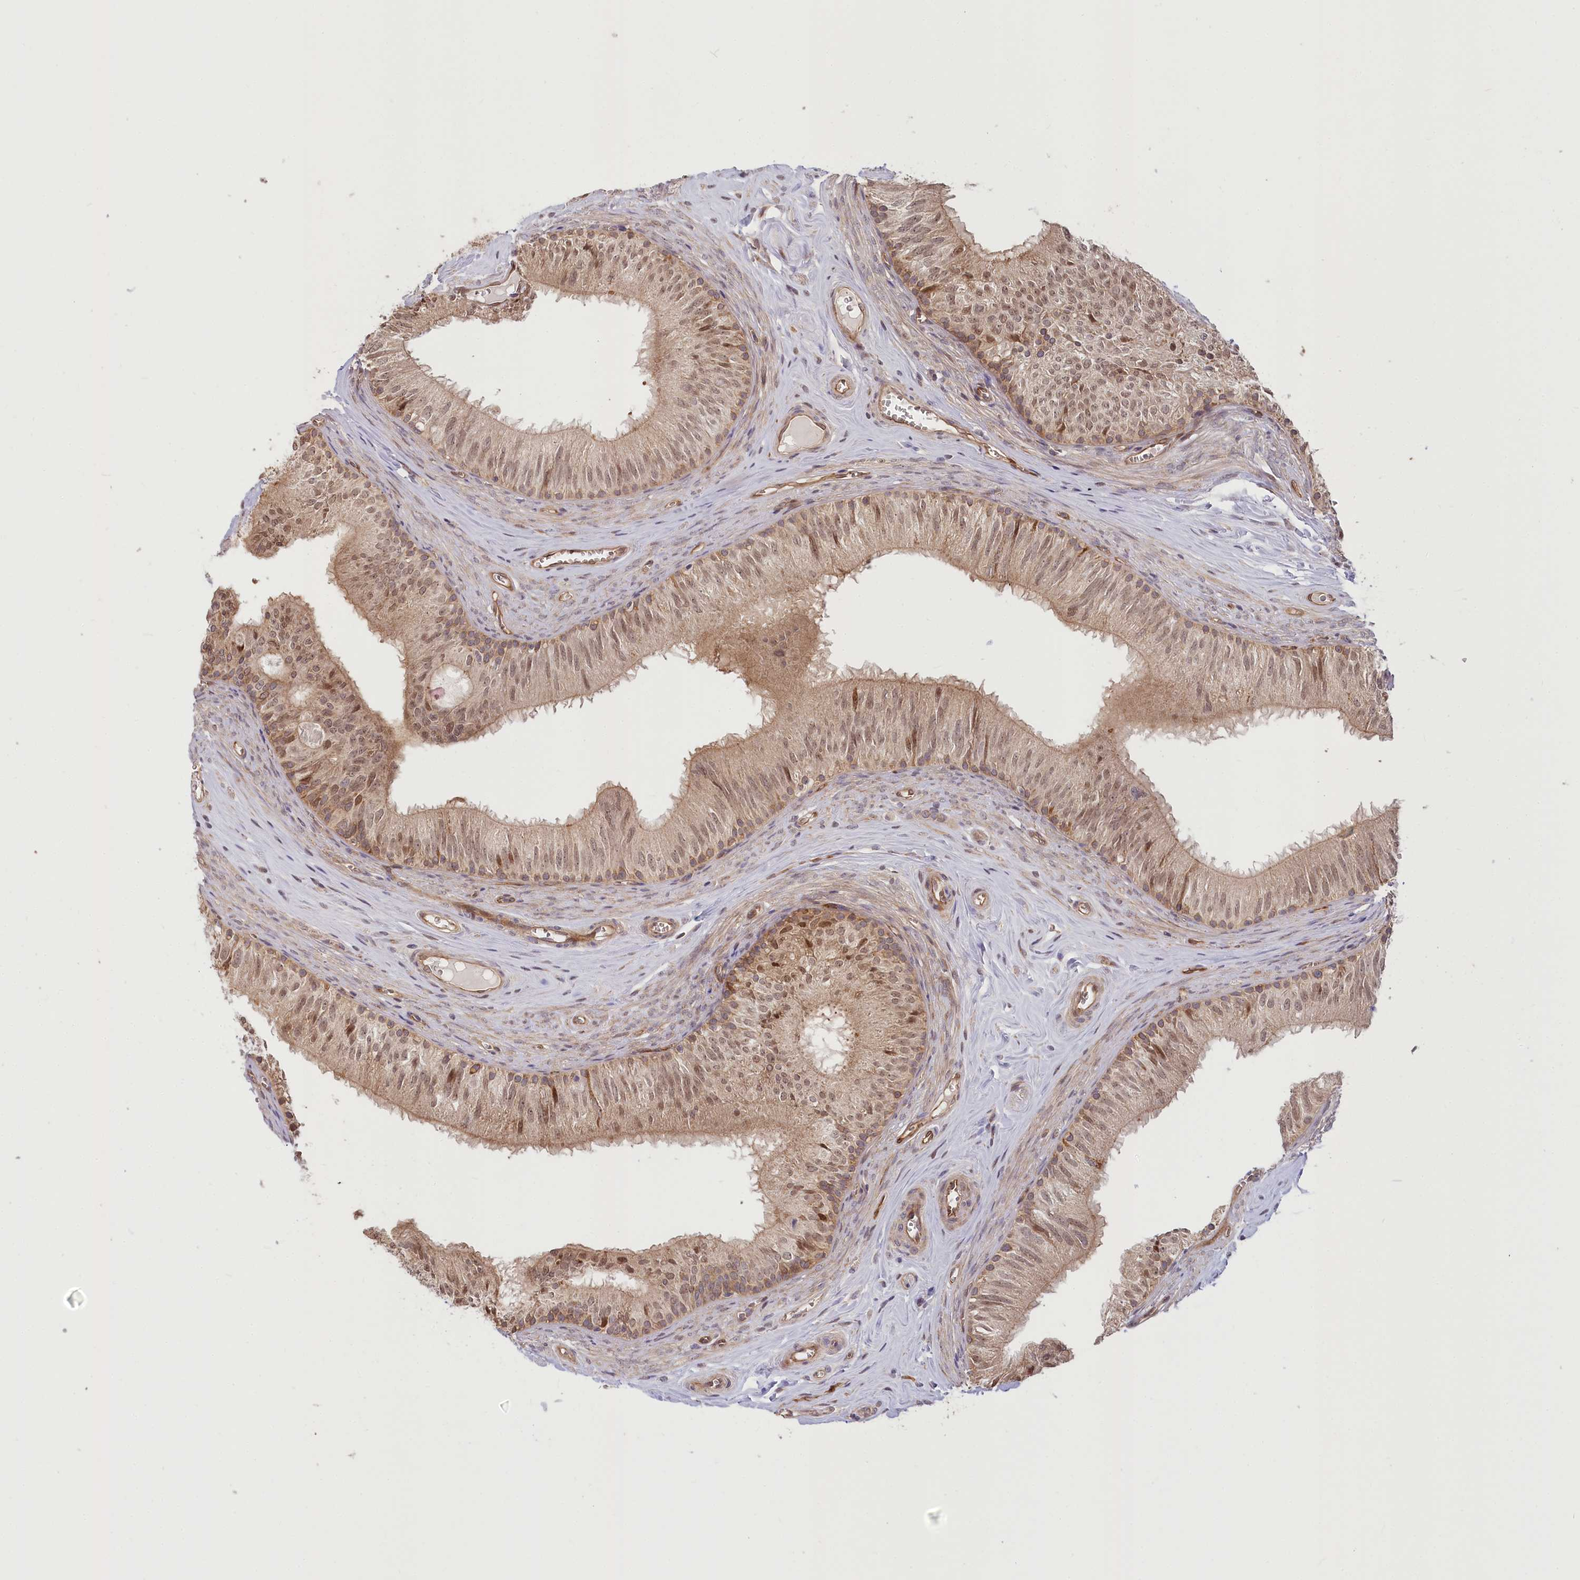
{"staining": {"intensity": "moderate", "quantity": ">75%", "location": "cytoplasmic/membranous,nuclear"}, "tissue": "epididymis", "cell_type": "Glandular cells", "image_type": "normal", "snomed": [{"axis": "morphology", "description": "Normal tissue, NOS"}, {"axis": "topography", "description": "Epididymis"}], "caption": "A high-resolution micrograph shows immunohistochemistry staining of normal epididymis, which displays moderate cytoplasmic/membranous,nuclear positivity in approximately >75% of glandular cells. (DAB (3,3'-diaminobenzidine) IHC with brightfield microscopy, high magnification).", "gene": "CEP70", "patient": {"sex": "male", "age": 46}}